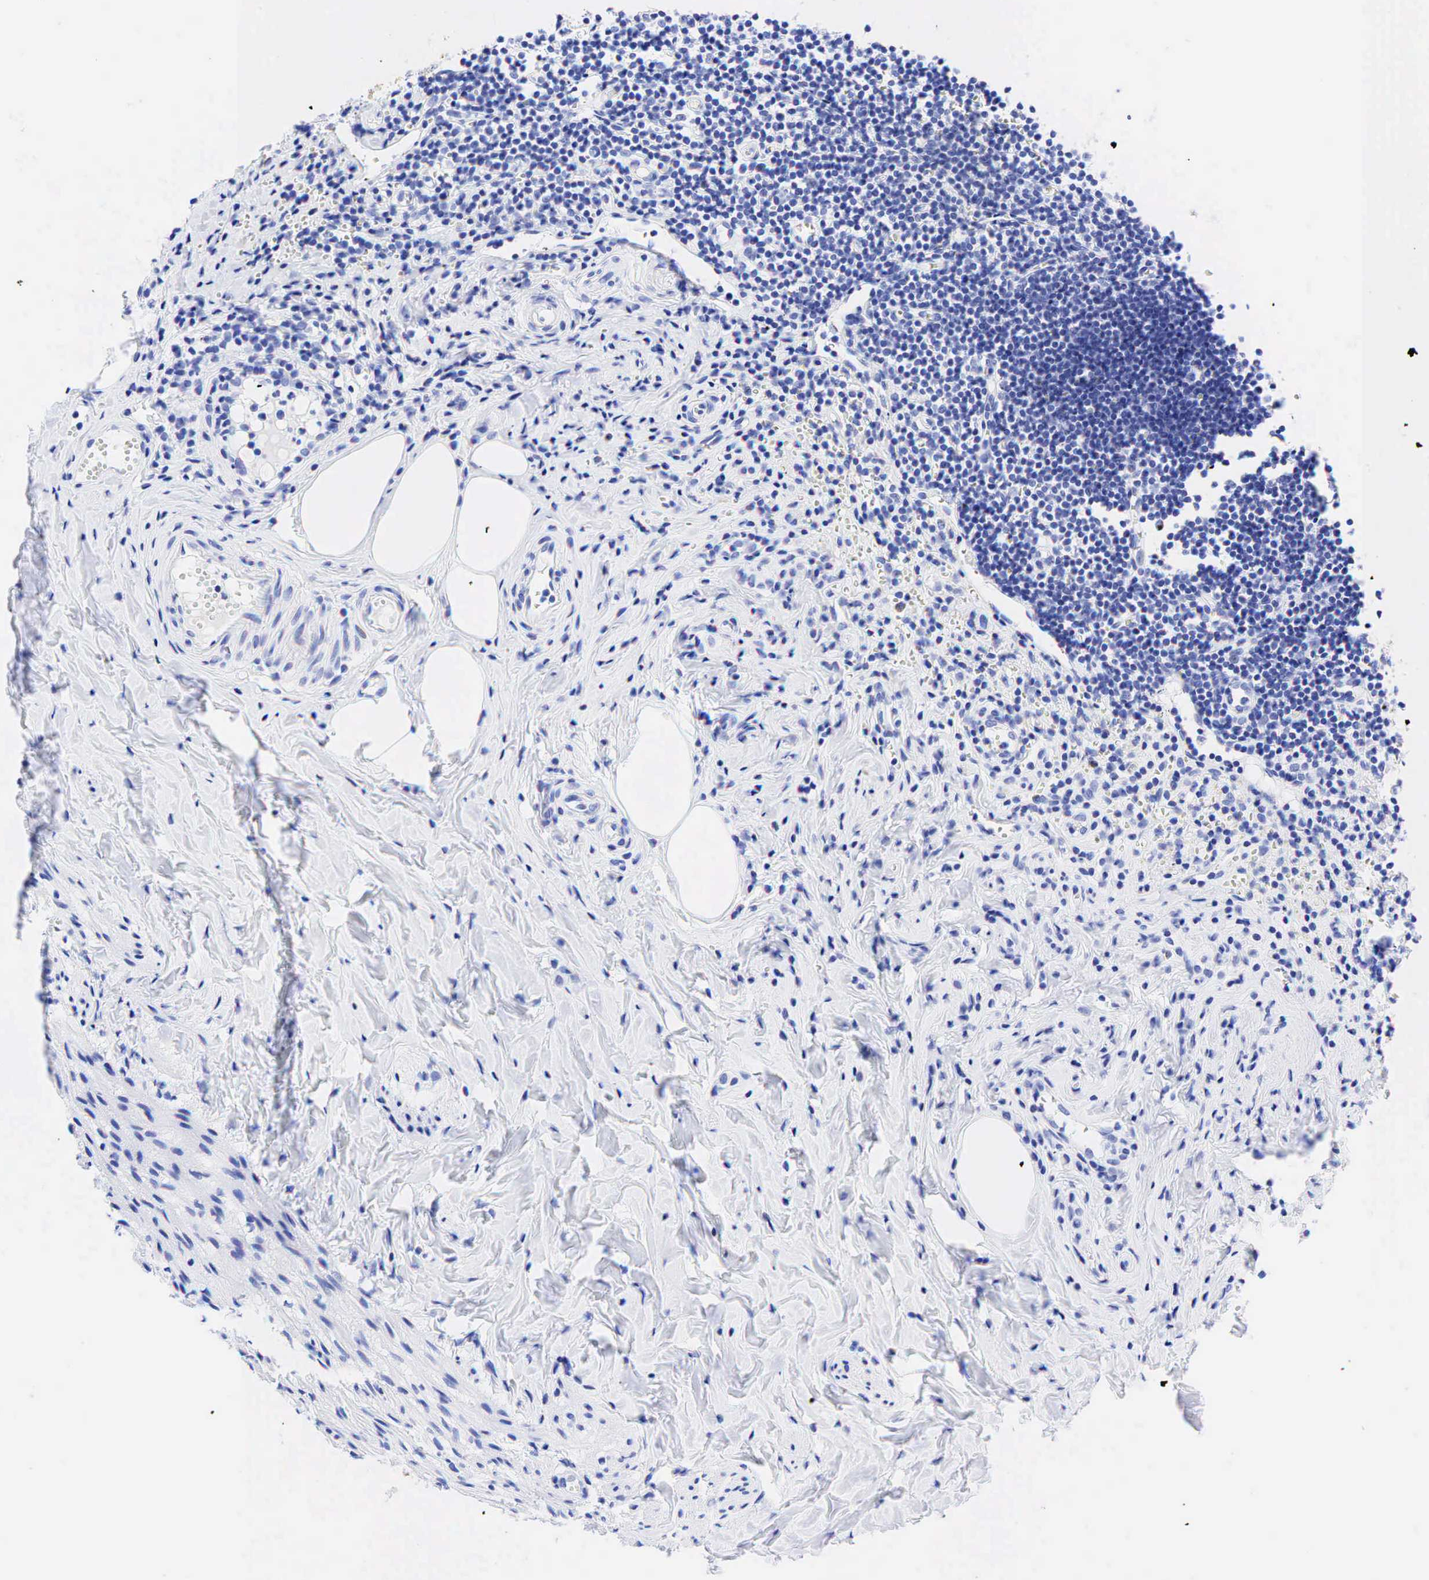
{"staining": {"intensity": "strong", "quantity": "25%-75%", "location": "nuclear"}, "tissue": "appendix", "cell_type": "Glandular cells", "image_type": "normal", "snomed": [{"axis": "morphology", "description": "Normal tissue, NOS"}, {"axis": "topography", "description": "Appendix"}], "caption": "A histopathology image showing strong nuclear positivity in approximately 25%-75% of glandular cells in unremarkable appendix, as visualized by brown immunohistochemical staining.", "gene": "KRT19", "patient": {"sex": "female", "age": 19}}